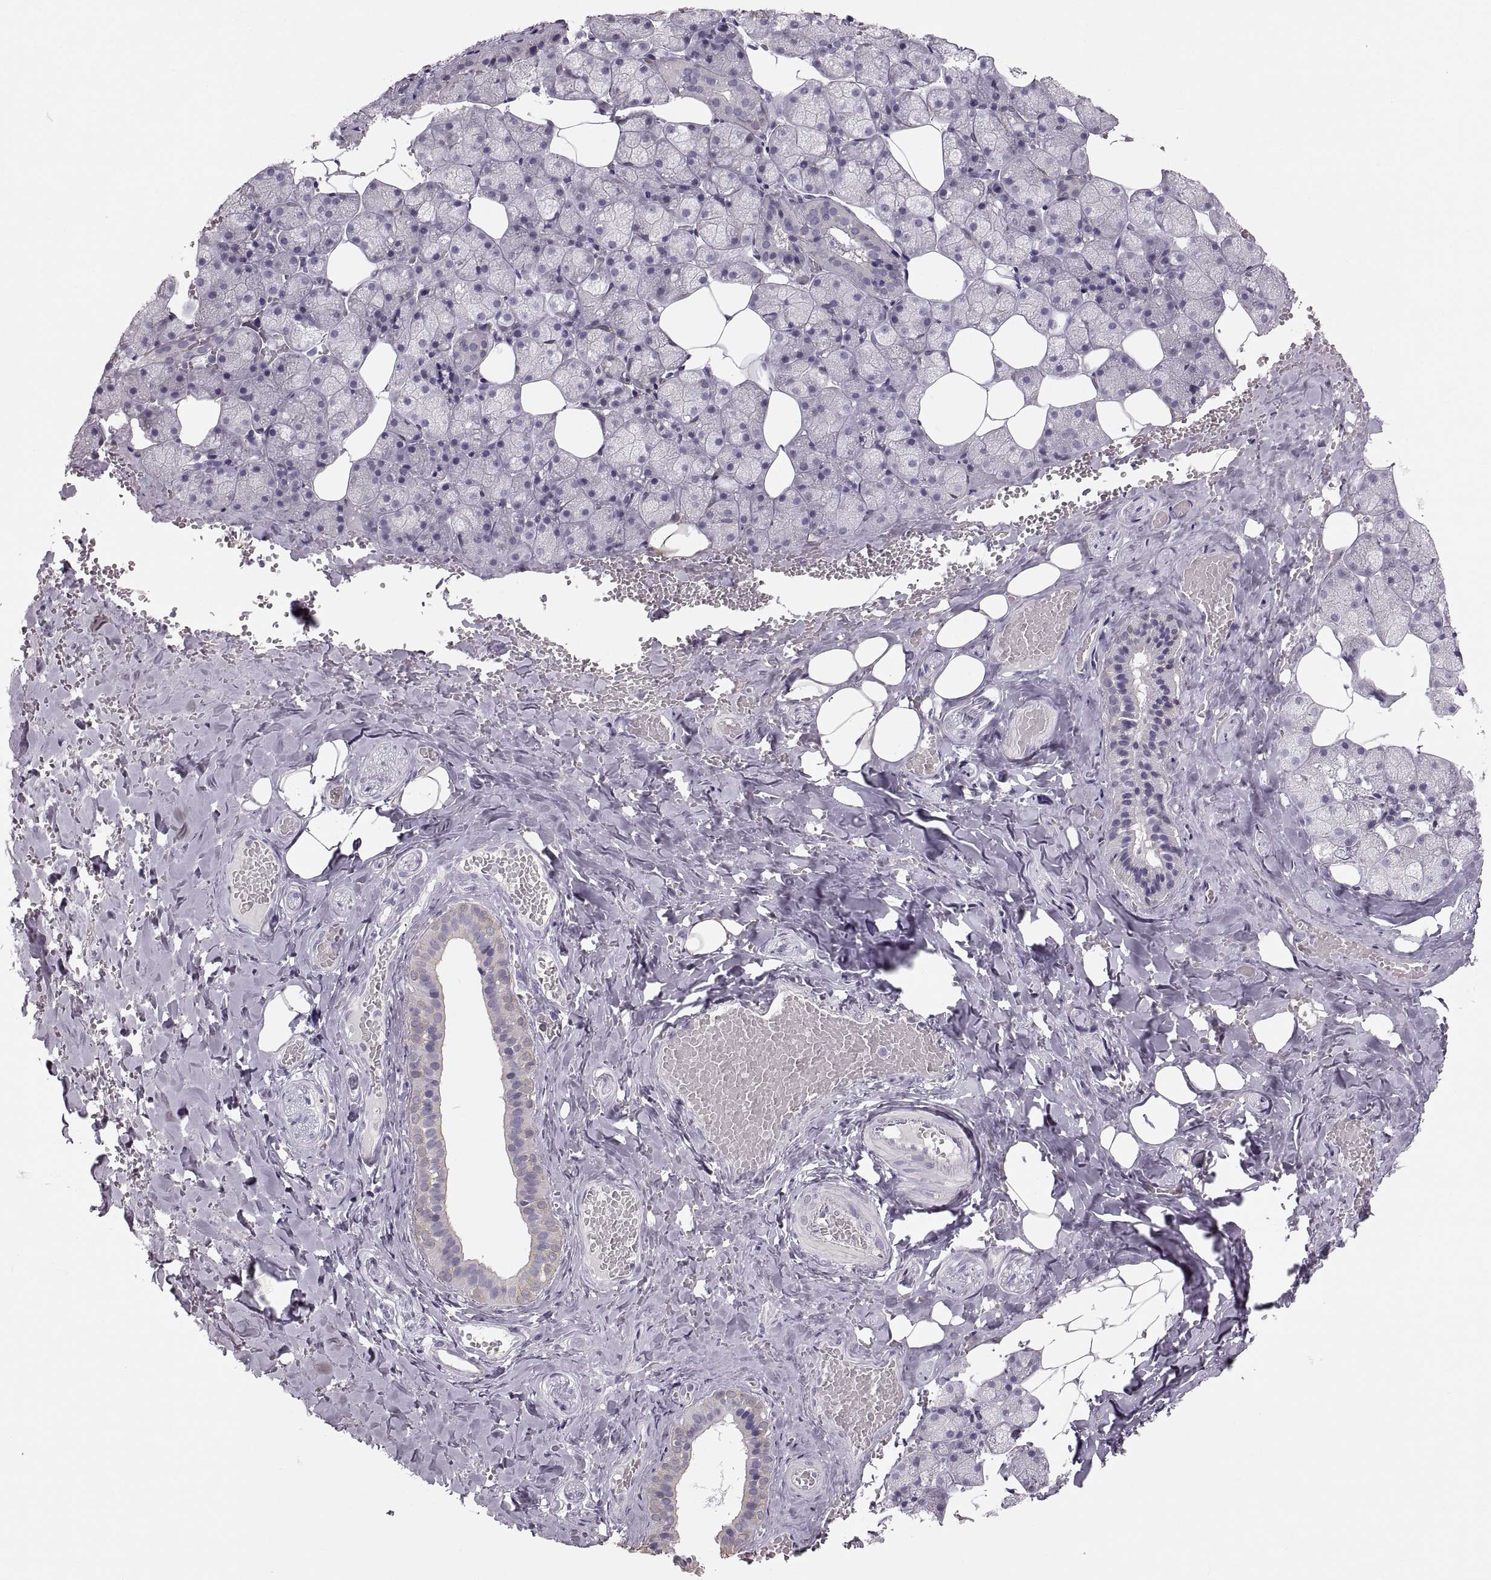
{"staining": {"intensity": "negative", "quantity": "none", "location": "none"}, "tissue": "salivary gland", "cell_type": "Glandular cells", "image_type": "normal", "snomed": [{"axis": "morphology", "description": "Normal tissue, NOS"}, {"axis": "topography", "description": "Salivary gland"}], "caption": "Human salivary gland stained for a protein using IHC displays no expression in glandular cells.", "gene": "RUNDC3A", "patient": {"sex": "male", "age": 38}}